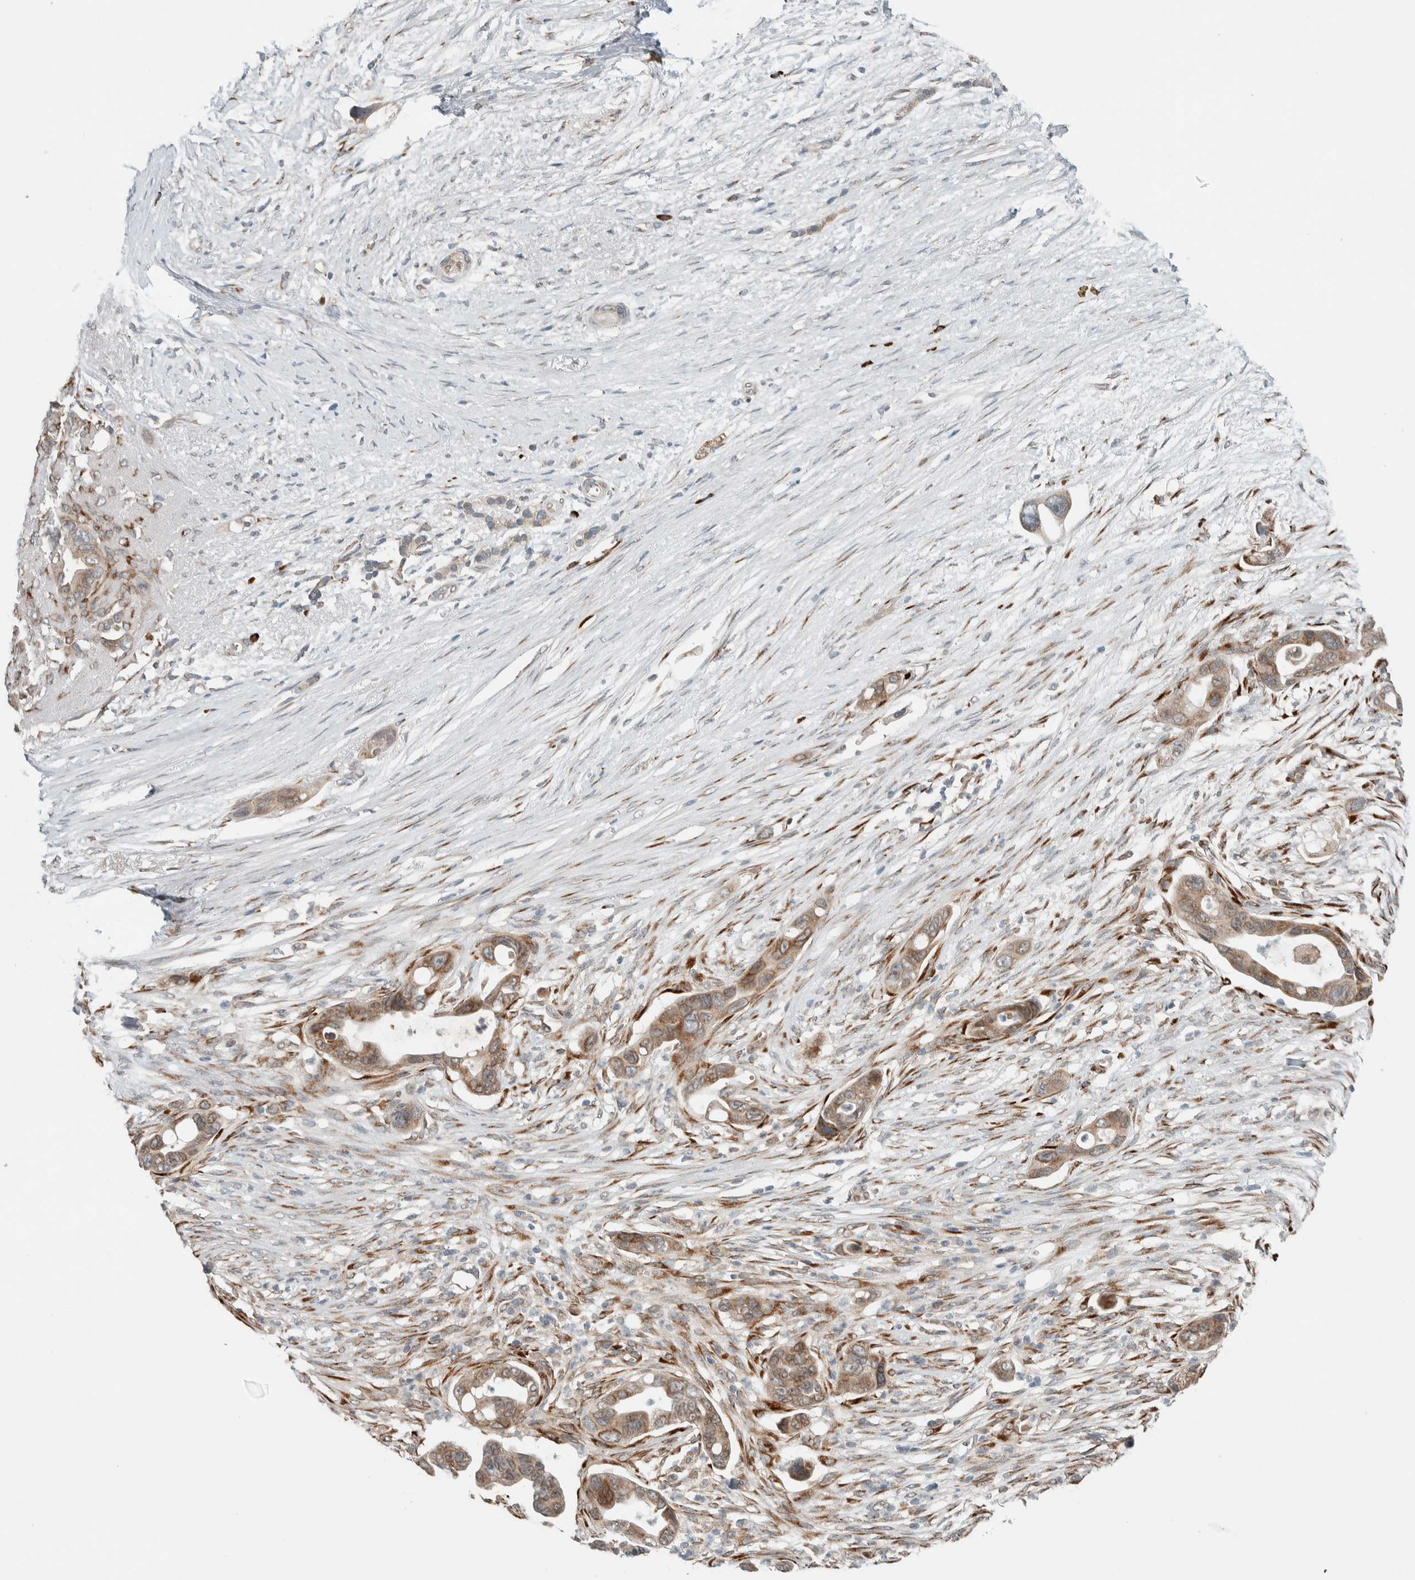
{"staining": {"intensity": "weak", "quantity": ">75%", "location": "cytoplasmic/membranous"}, "tissue": "pancreatic cancer", "cell_type": "Tumor cells", "image_type": "cancer", "snomed": [{"axis": "morphology", "description": "Adenocarcinoma, NOS"}, {"axis": "topography", "description": "Pancreas"}], "caption": "Pancreatic cancer stained with IHC displays weak cytoplasmic/membranous expression in approximately >75% of tumor cells.", "gene": "CTBP2", "patient": {"sex": "female", "age": 72}}